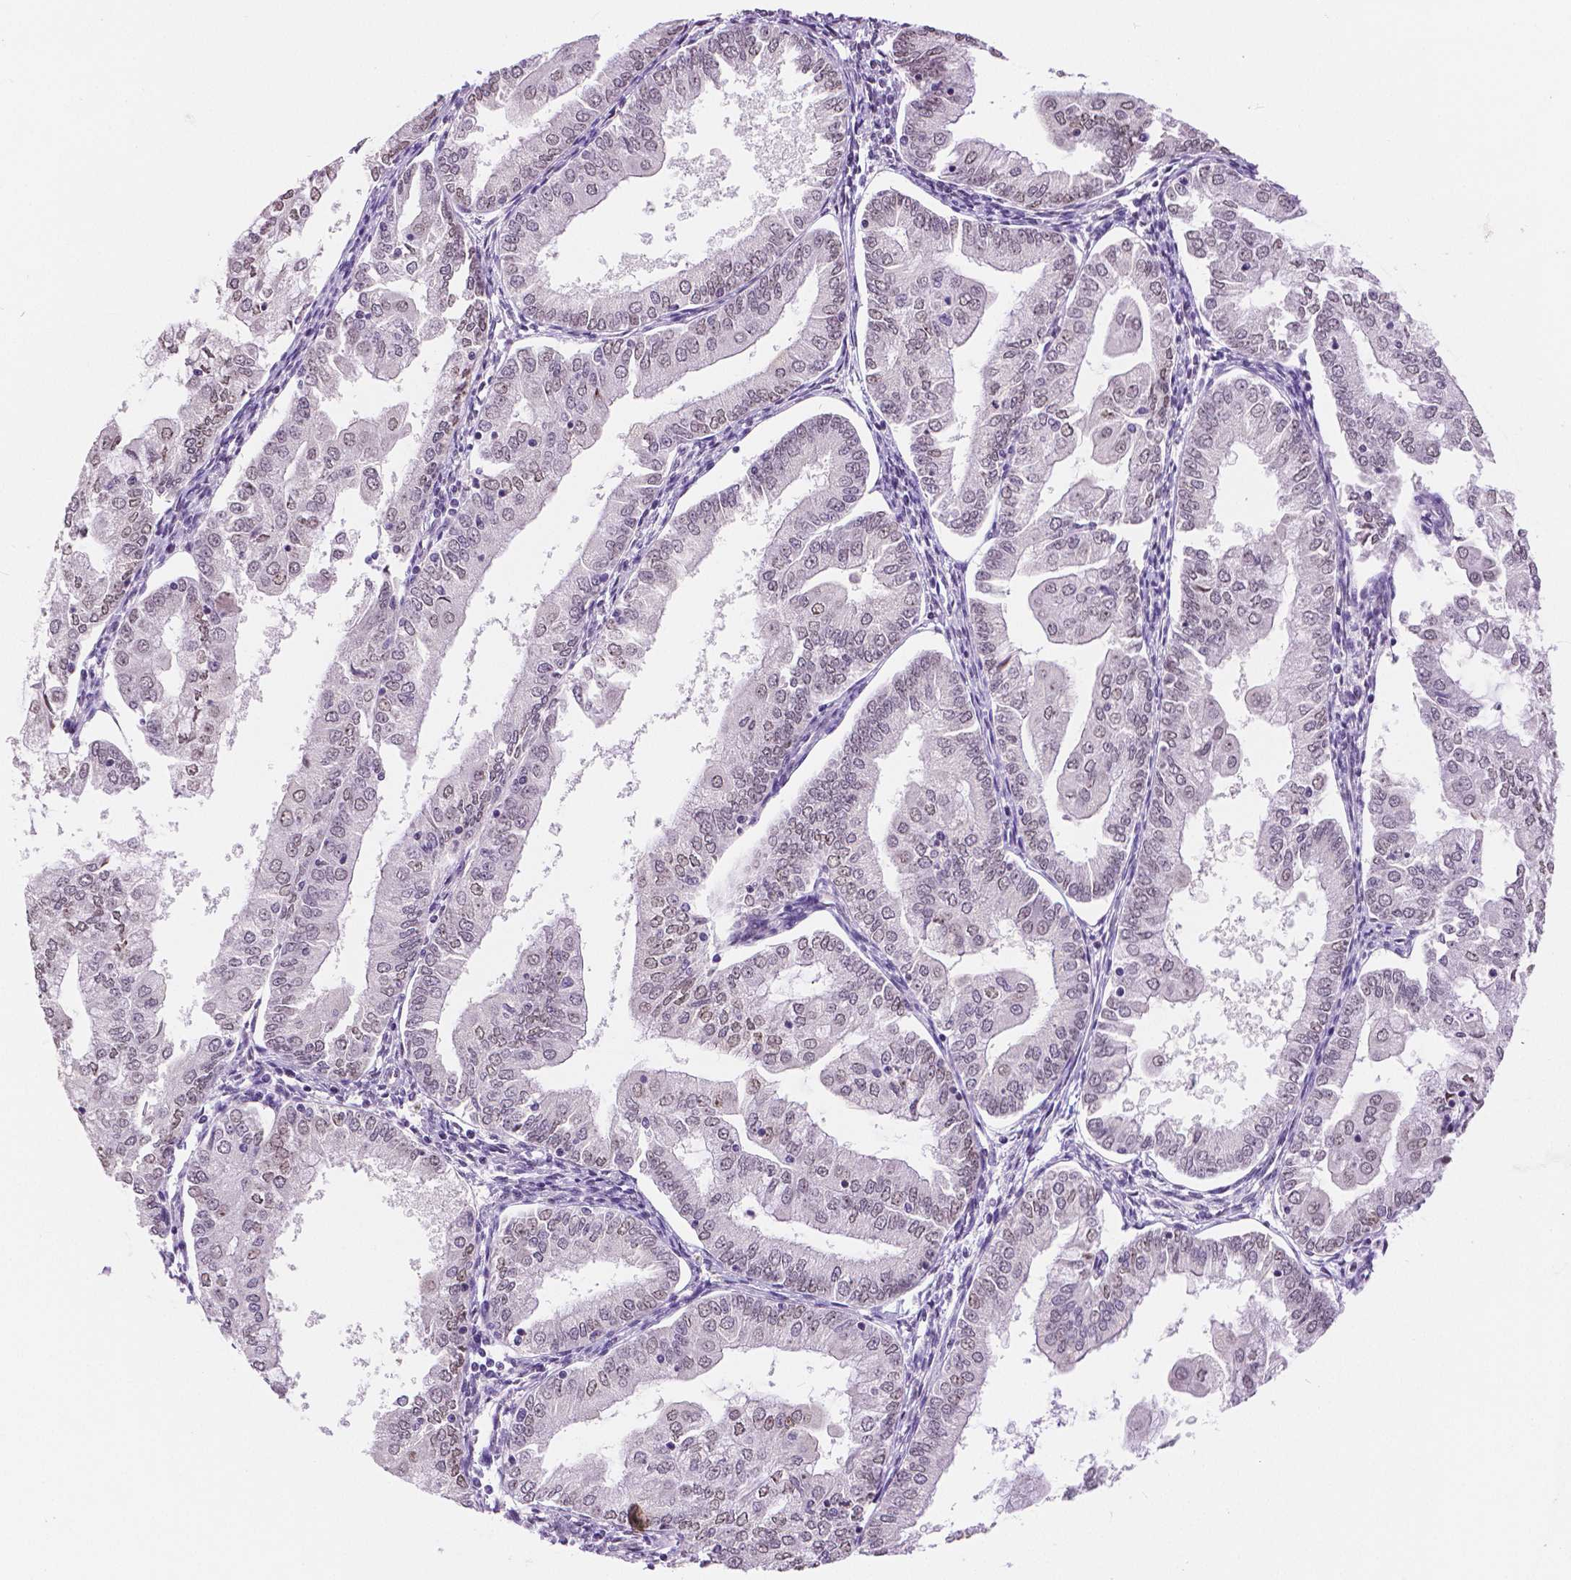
{"staining": {"intensity": "weak", "quantity": "25%-75%", "location": "nuclear"}, "tissue": "endometrial cancer", "cell_type": "Tumor cells", "image_type": "cancer", "snomed": [{"axis": "morphology", "description": "Adenocarcinoma, NOS"}, {"axis": "topography", "description": "Endometrium"}], "caption": "Endometrial cancer (adenocarcinoma) stained for a protein (brown) demonstrates weak nuclear positive positivity in approximately 25%-75% of tumor cells.", "gene": "NHP2", "patient": {"sex": "female", "age": 55}}